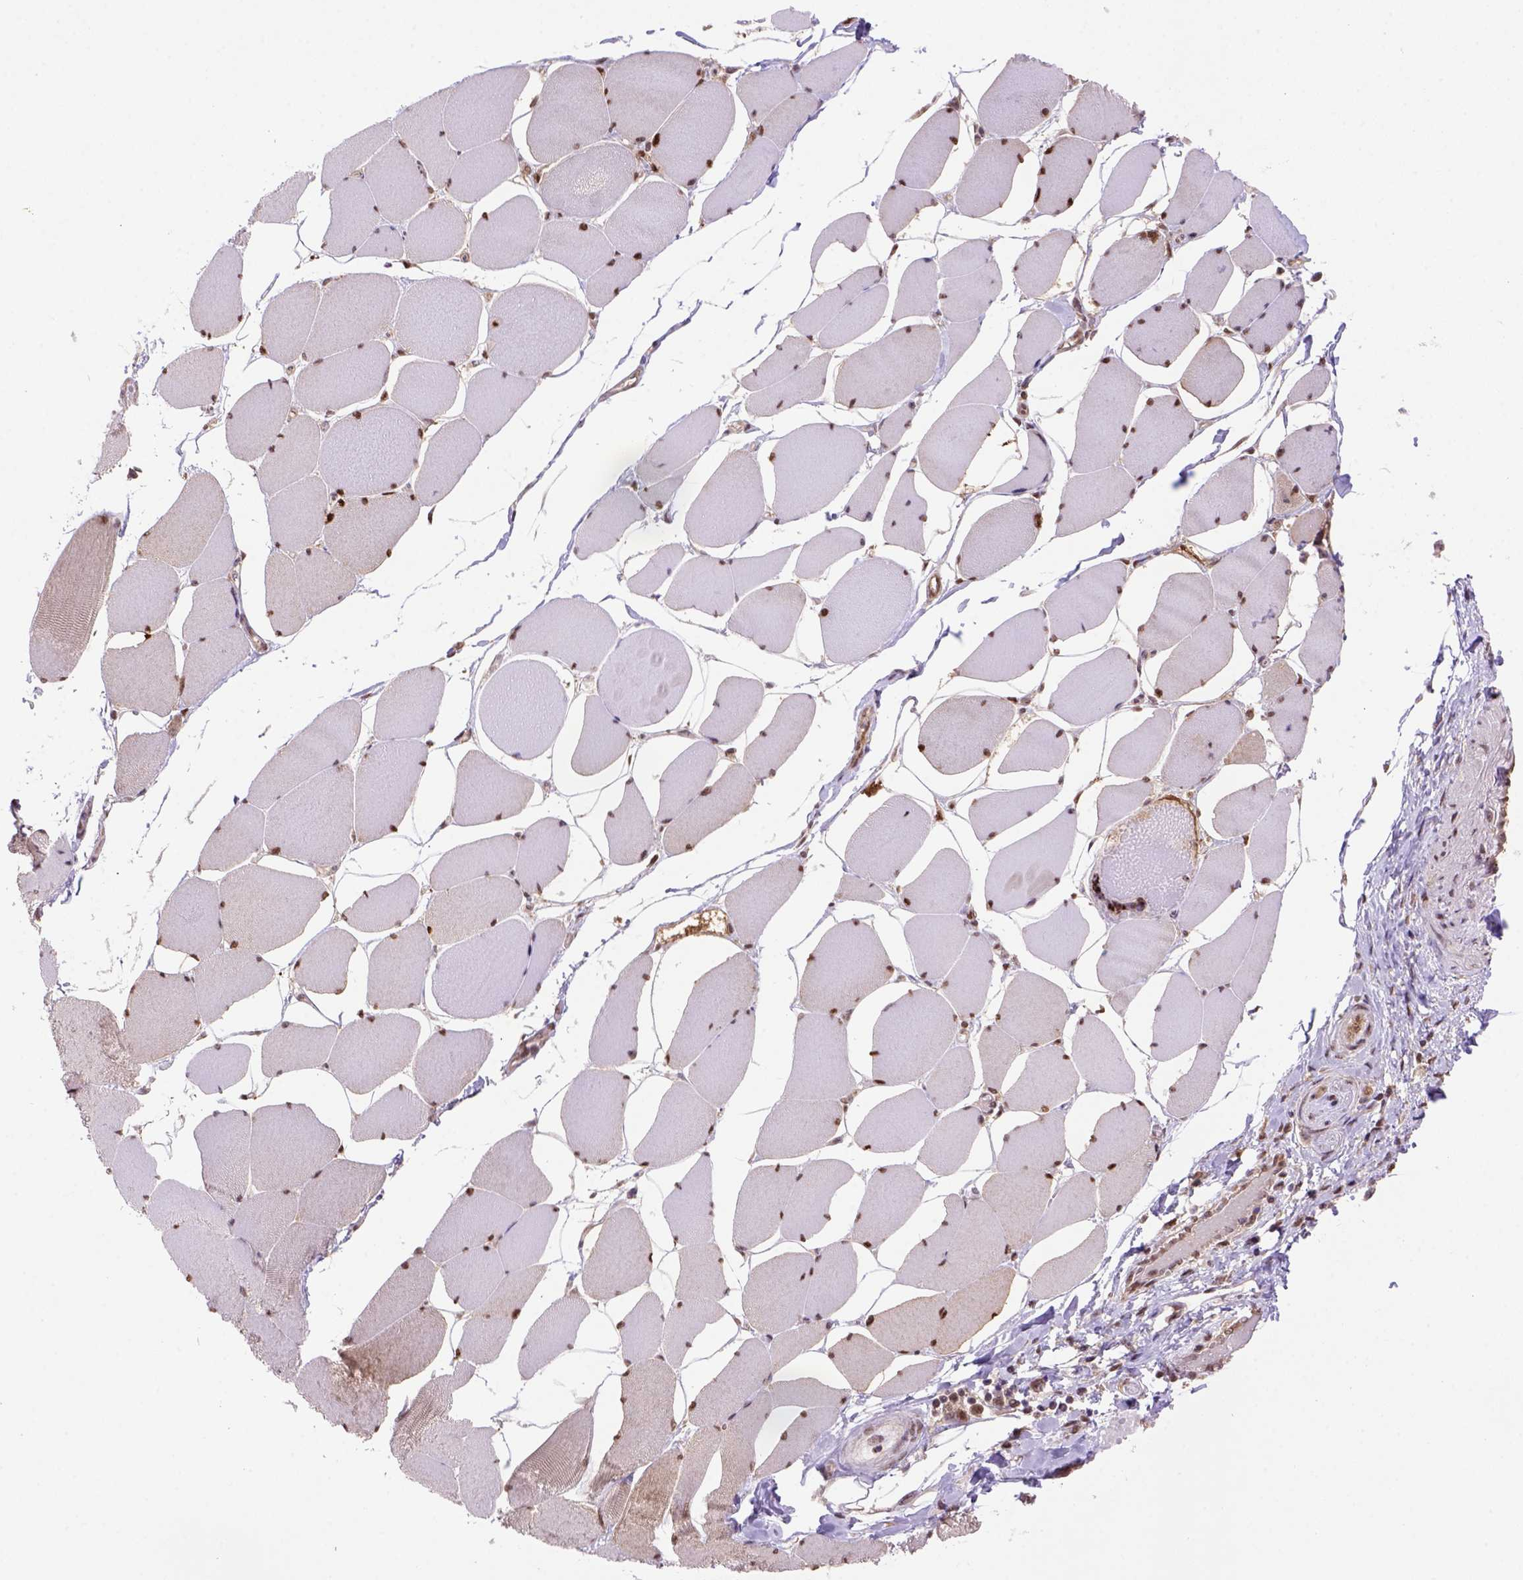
{"staining": {"intensity": "strong", "quantity": ">75%", "location": "cytoplasmic/membranous,nuclear"}, "tissue": "skeletal muscle", "cell_type": "Myocytes", "image_type": "normal", "snomed": [{"axis": "morphology", "description": "Normal tissue, NOS"}, {"axis": "topography", "description": "Skeletal muscle"}], "caption": "Protein staining of benign skeletal muscle reveals strong cytoplasmic/membranous,nuclear staining in about >75% of myocytes.", "gene": "PSMC2", "patient": {"sex": "female", "age": 75}}